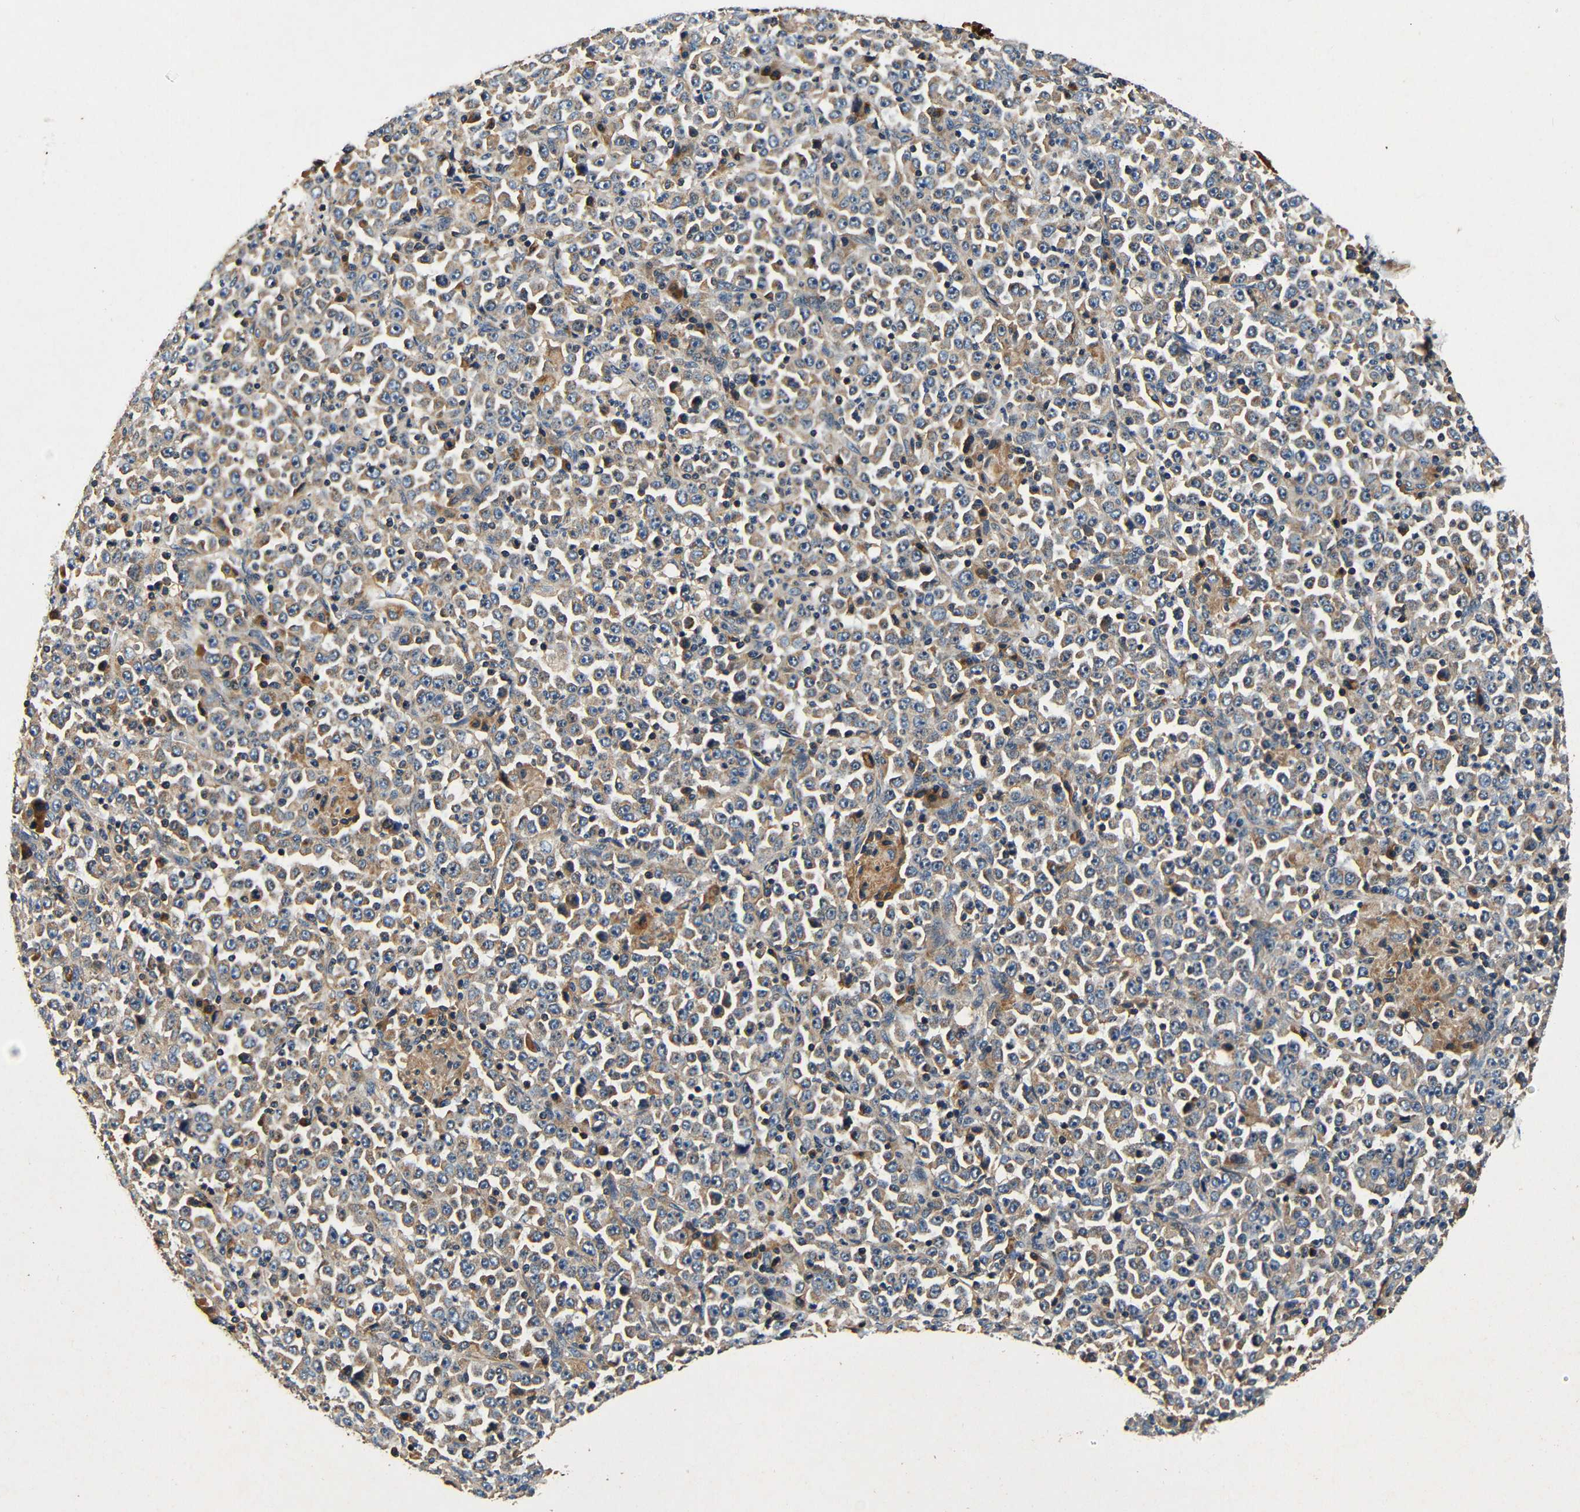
{"staining": {"intensity": "moderate", "quantity": "25%-75%", "location": "cytoplasmic/membranous"}, "tissue": "stomach cancer", "cell_type": "Tumor cells", "image_type": "cancer", "snomed": [{"axis": "morphology", "description": "Normal tissue, NOS"}, {"axis": "morphology", "description": "Adenocarcinoma, NOS"}, {"axis": "topography", "description": "Stomach, upper"}, {"axis": "topography", "description": "Stomach"}], "caption": "An immunohistochemistry image of tumor tissue is shown. Protein staining in brown shows moderate cytoplasmic/membranous positivity in stomach adenocarcinoma within tumor cells.", "gene": "MTX1", "patient": {"sex": "male", "age": 59}}